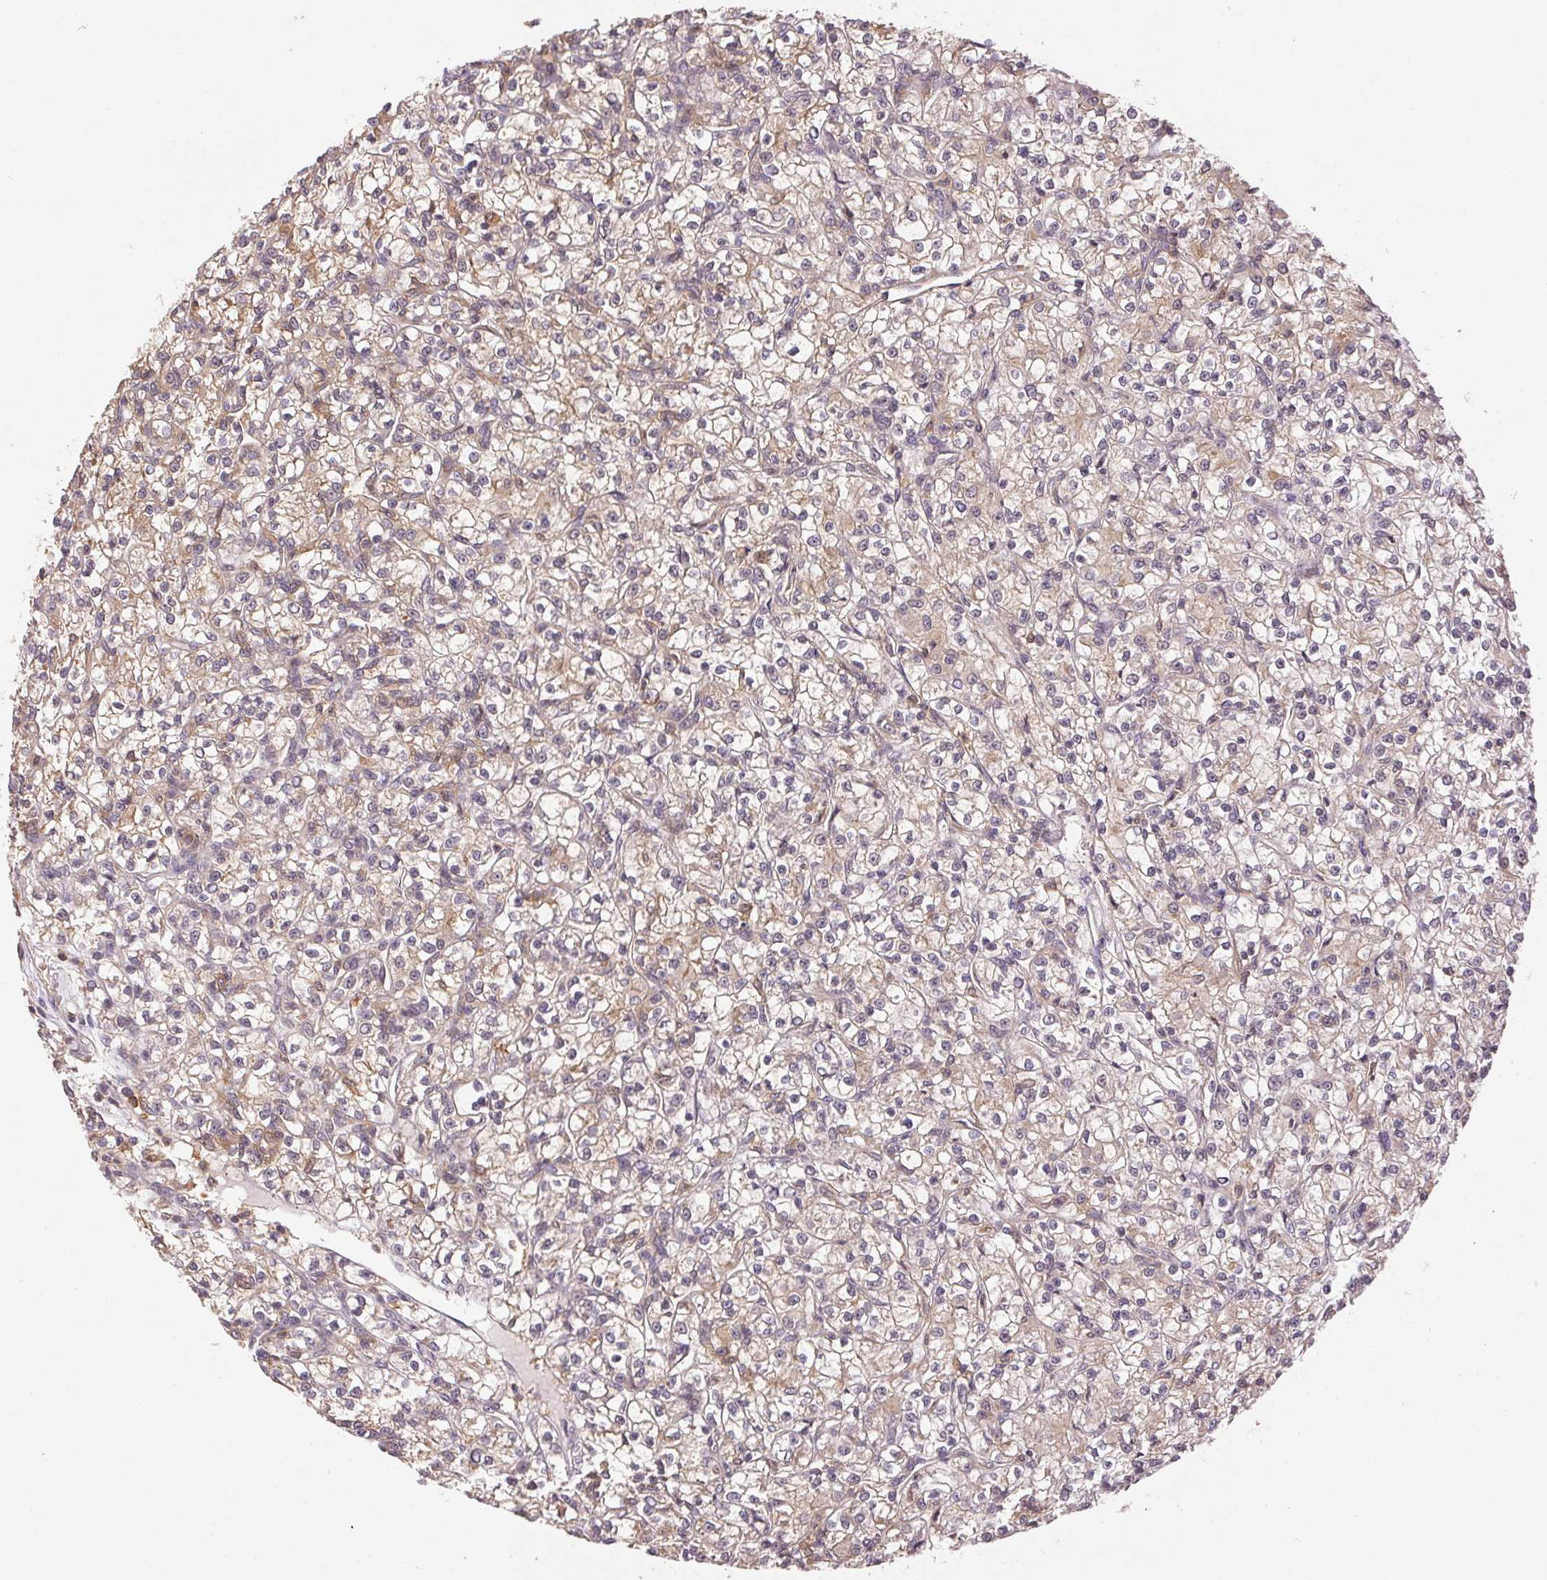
{"staining": {"intensity": "weak", "quantity": "25%-75%", "location": "cytoplasmic/membranous"}, "tissue": "renal cancer", "cell_type": "Tumor cells", "image_type": "cancer", "snomed": [{"axis": "morphology", "description": "Adenocarcinoma, NOS"}, {"axis": "topography", "description": "Kidney"}], "caption": "Approximately 25%-75% of tumor cells in human renal adenocarcinoma display weak cytoplasmic/membranous protein staining as visualized by brown immunohistochemical staining.", "gene": "GDI2", "patient": {"sex": "female", "age": 59}}